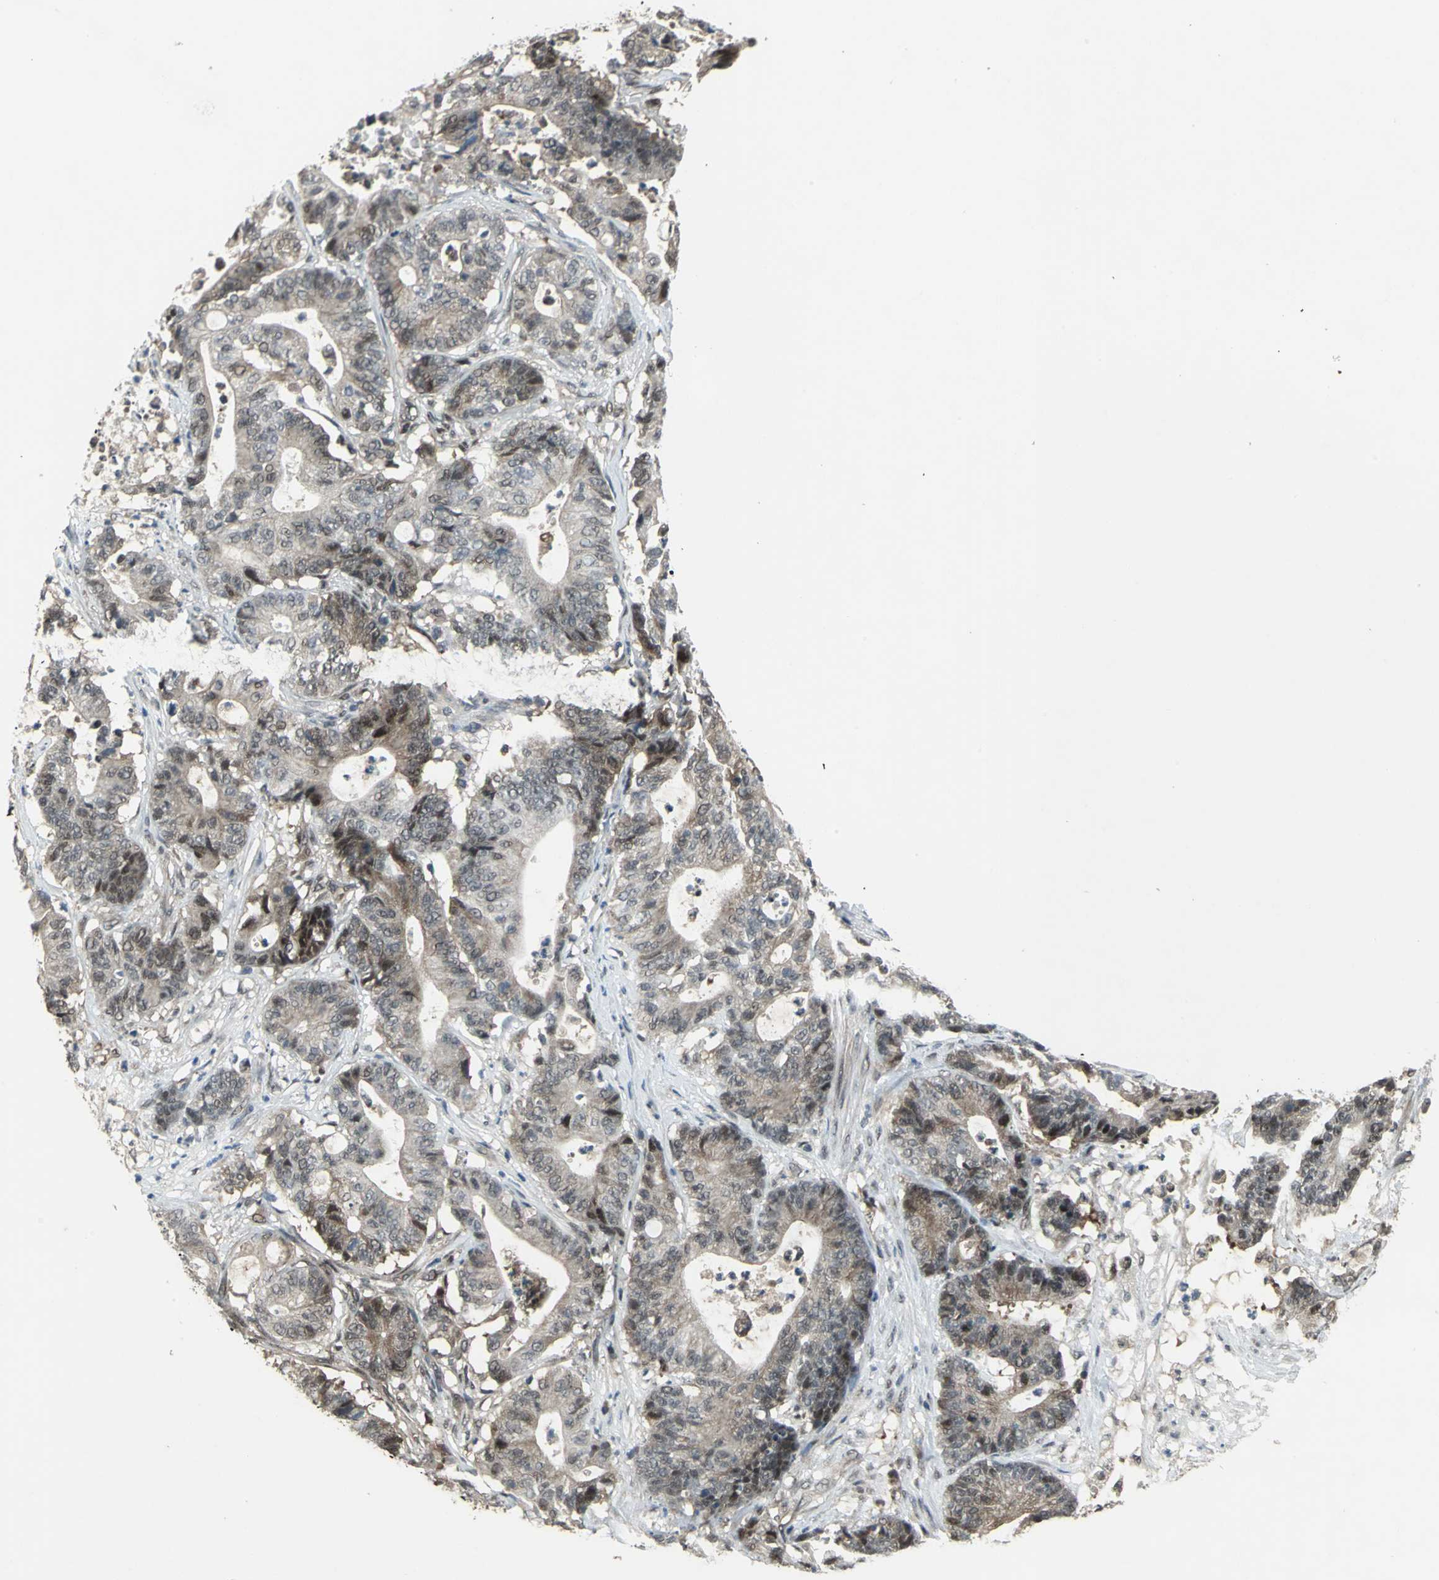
{"staining": {"intensity": "weak", "quantity": "25%-75%", "location": "cytoplasmic/membranous,nuclear"}, "tissue": "colorectal cancer", "cell_type": "Tumor cells", "image_type": "cancer", "snomed": [{"axis": "morphology", "description": "Adenocarcinoma, NOS"}, {"axis": "topography", "description": "Colon"}], "caption": "Immunohistochemical staining of human colorectal adenocarcinoma shows low levels of weak cytoplasmic/membranous and nuclear protein positivity in about 25%-75% of tumor cells. (DAB (3,3'-diaminobenzidine) = brown stain, brightfield microscopy at high magnification).", "gene": "COPS5", "patient": {"sex": "female", "age": 84}}